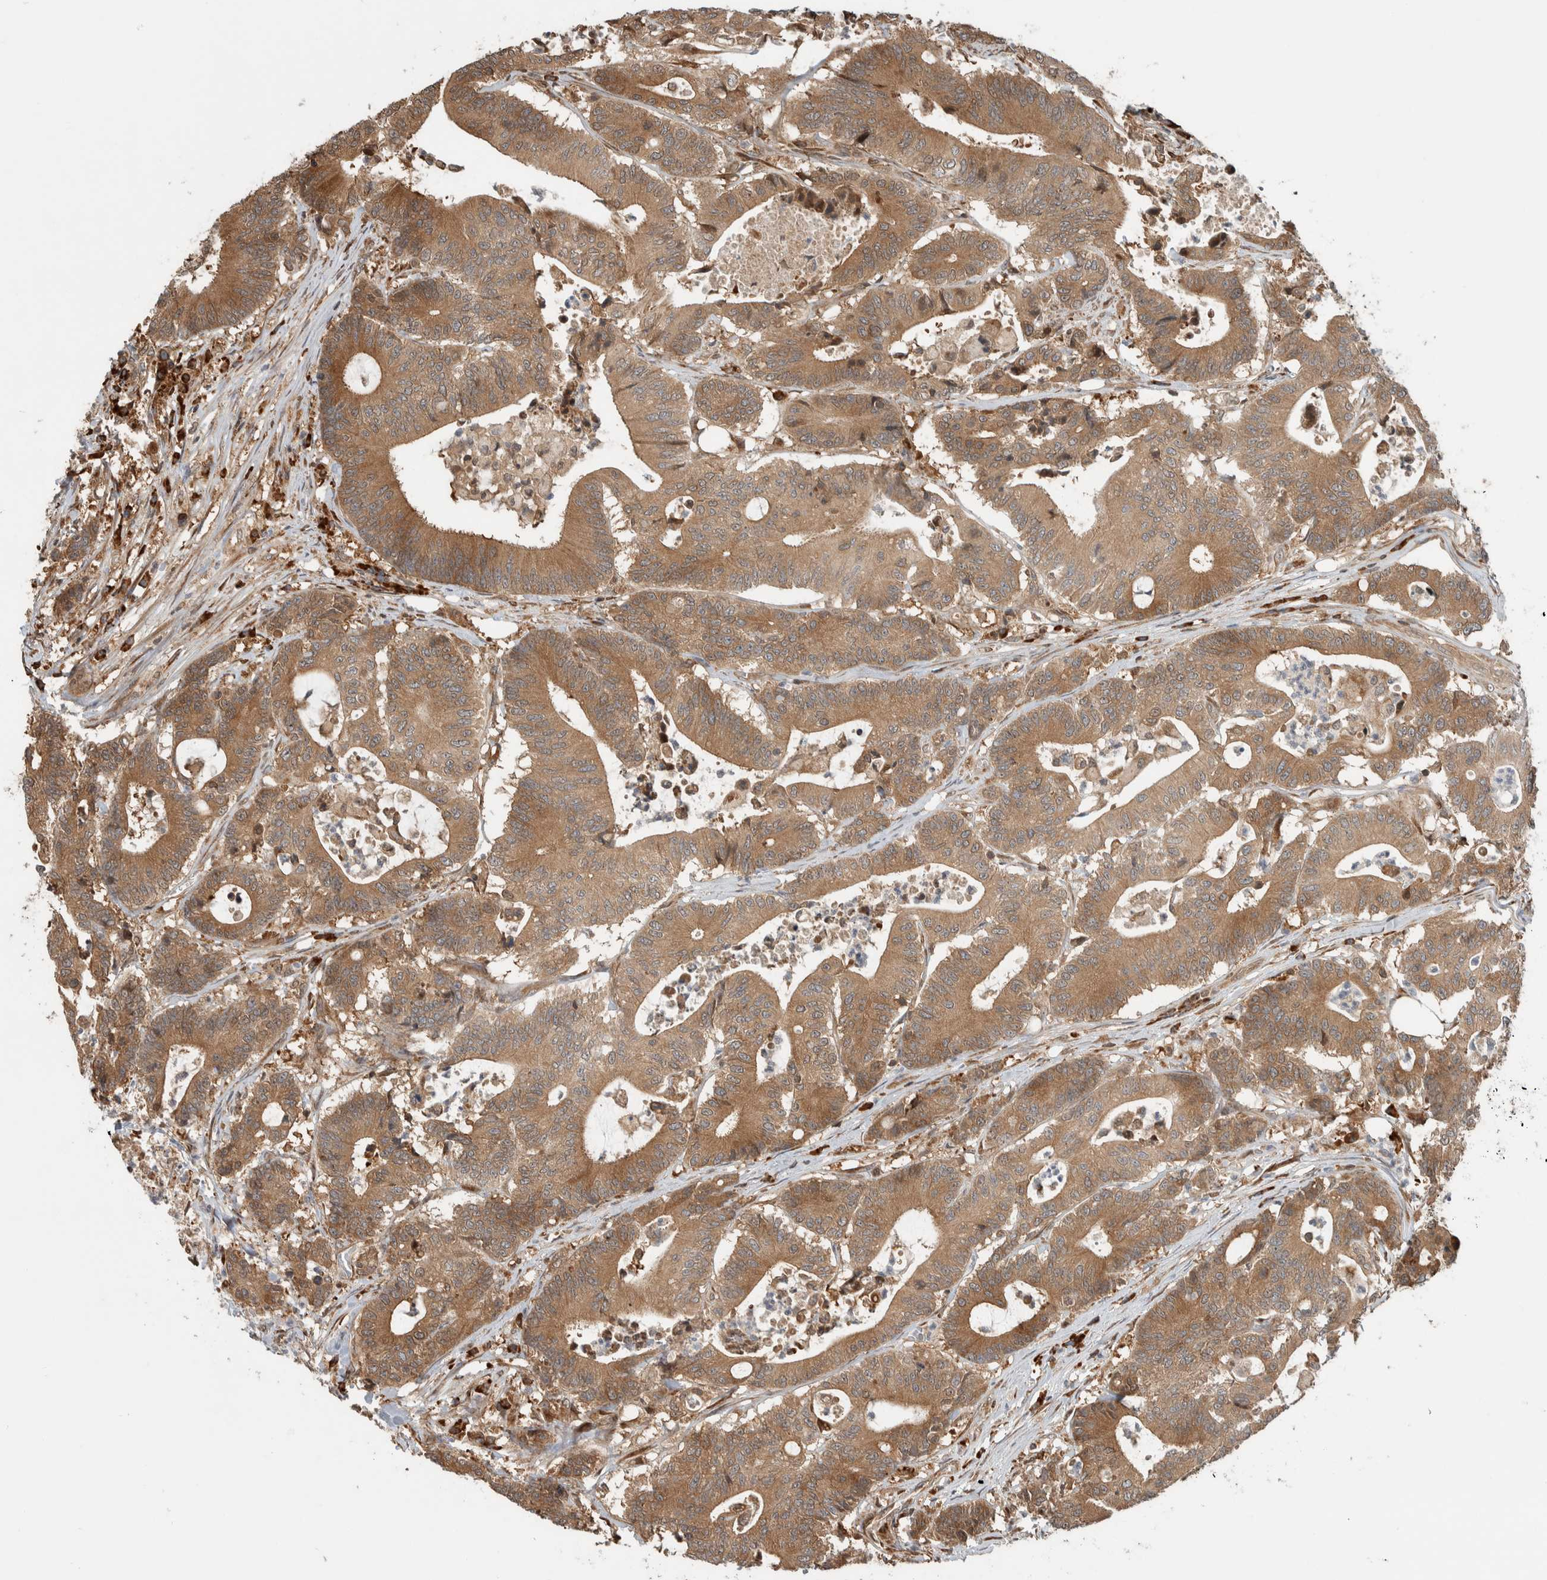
{"staining": {"intensity": "moderate", "quantity": ">75%", "location": "cytoplasmic/membranous"}, "tissue": "colorectal cancer", "cell_type": "Tumor cells", "image_type": "cancer", "snomed": [{"axis": "morphology", "description": "Adenocarcinoma, NOS"}, {"axis": "topography", "description": "Colon"}], "caption": "Protein expression analysis of human colorectal cancer (adenocarcinoma) reveals moderate cytoplasmic/membranous expression in approximately >75% of tumor cells.", "gene": "CNTROB", "patient": {"sex": "female", "age": 84}}